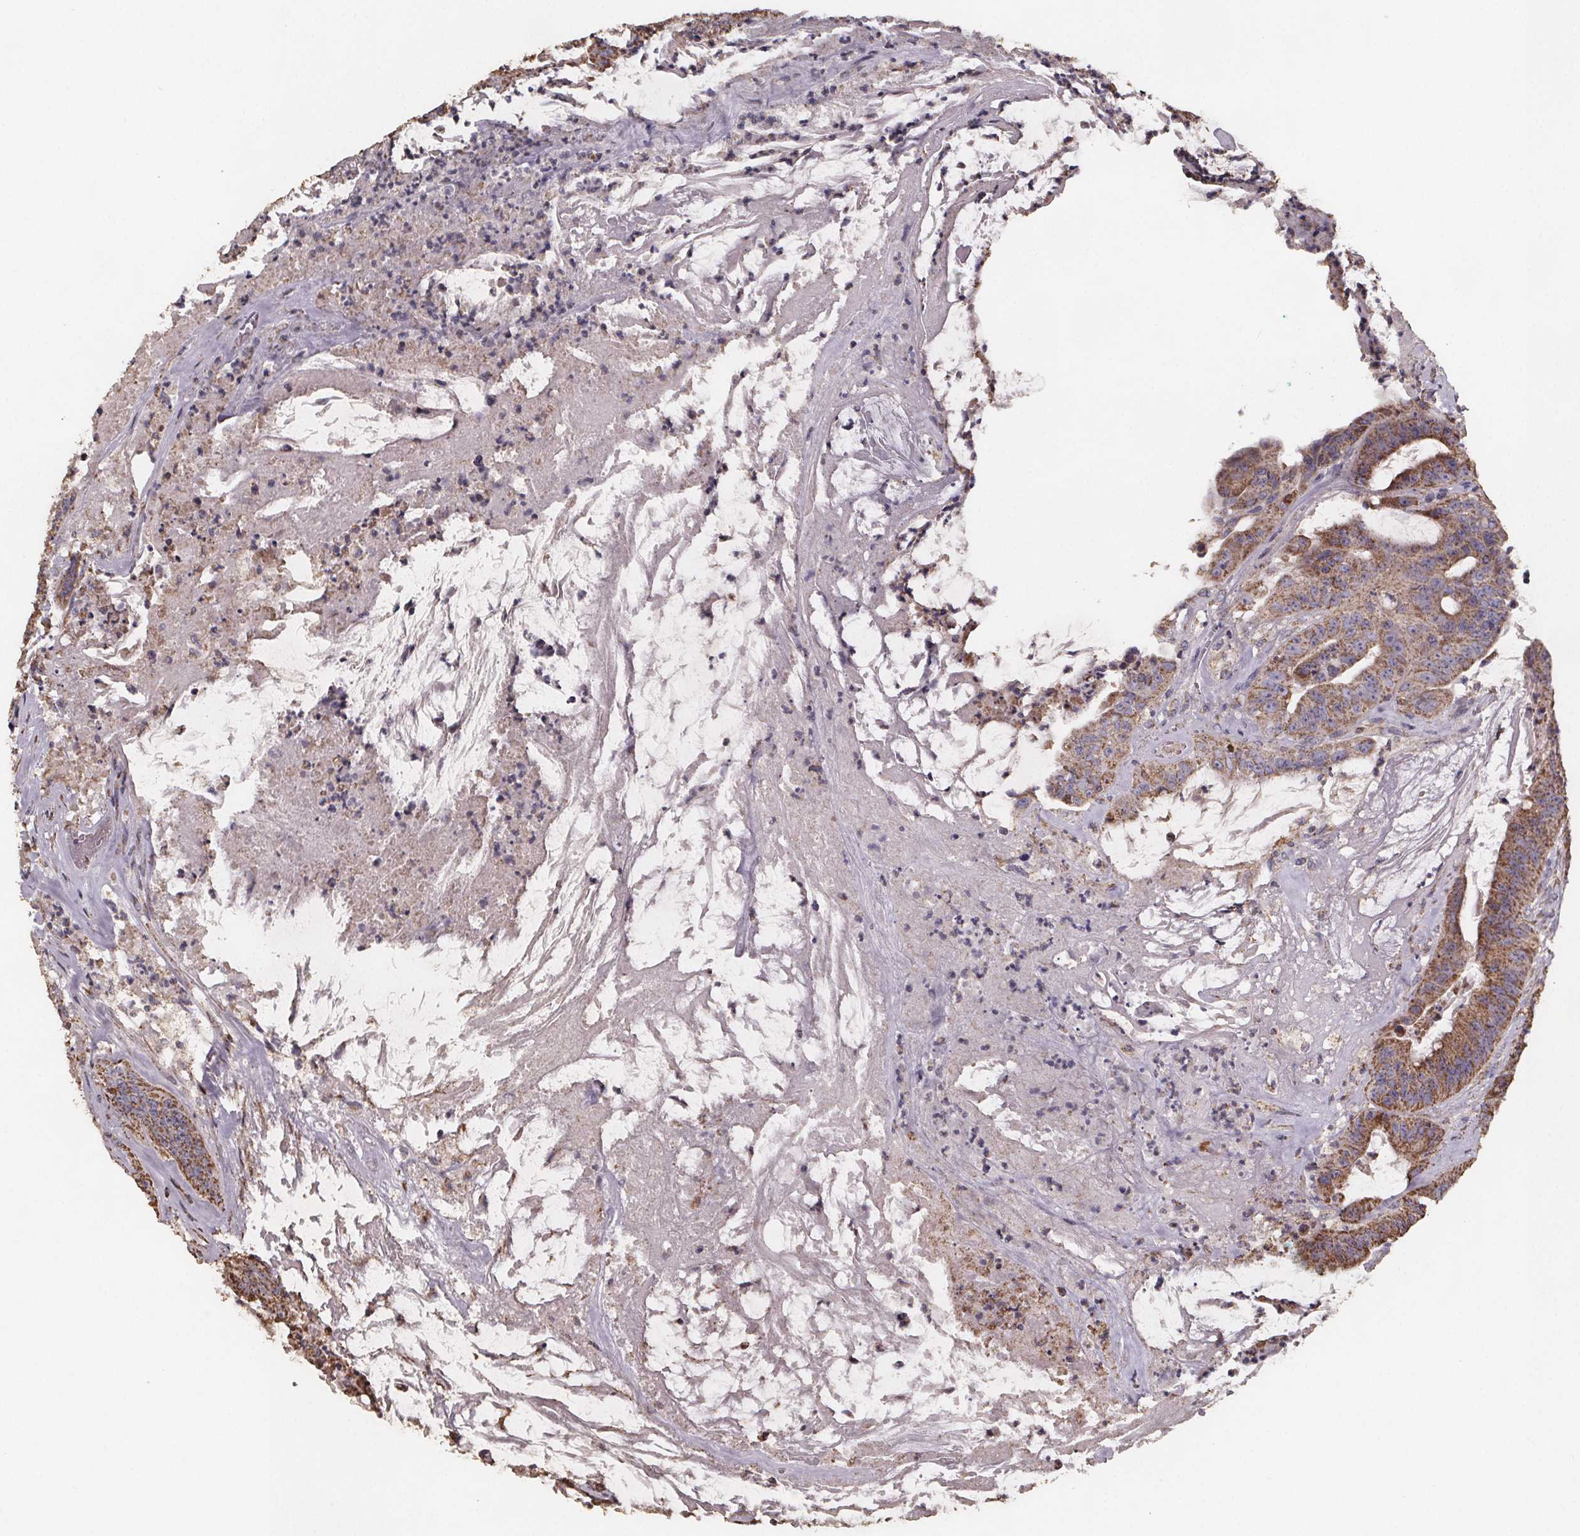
{"staining": {"intensity": "moderate", "quantity": ">75%", "location": "cytoplasmic/membranous"}, "tissue": "colorectal cancer", "cell_type": "Tumor cells", "image_type": "cancer", "snomed": [{"axis": "morphology", "description": "Adenocarcinoma, NOS"}, {"axis": "topography", "description": "Colon"}], "caption": "Moderate cytoplasmic/membranous staining is seen in about >75% of tumor cells in colorectal cancer (adenocarcinoma). Nuclei are stained in blue.", "gene": "SLC35D2", "patient": {"sex": "male", "age": 33}}